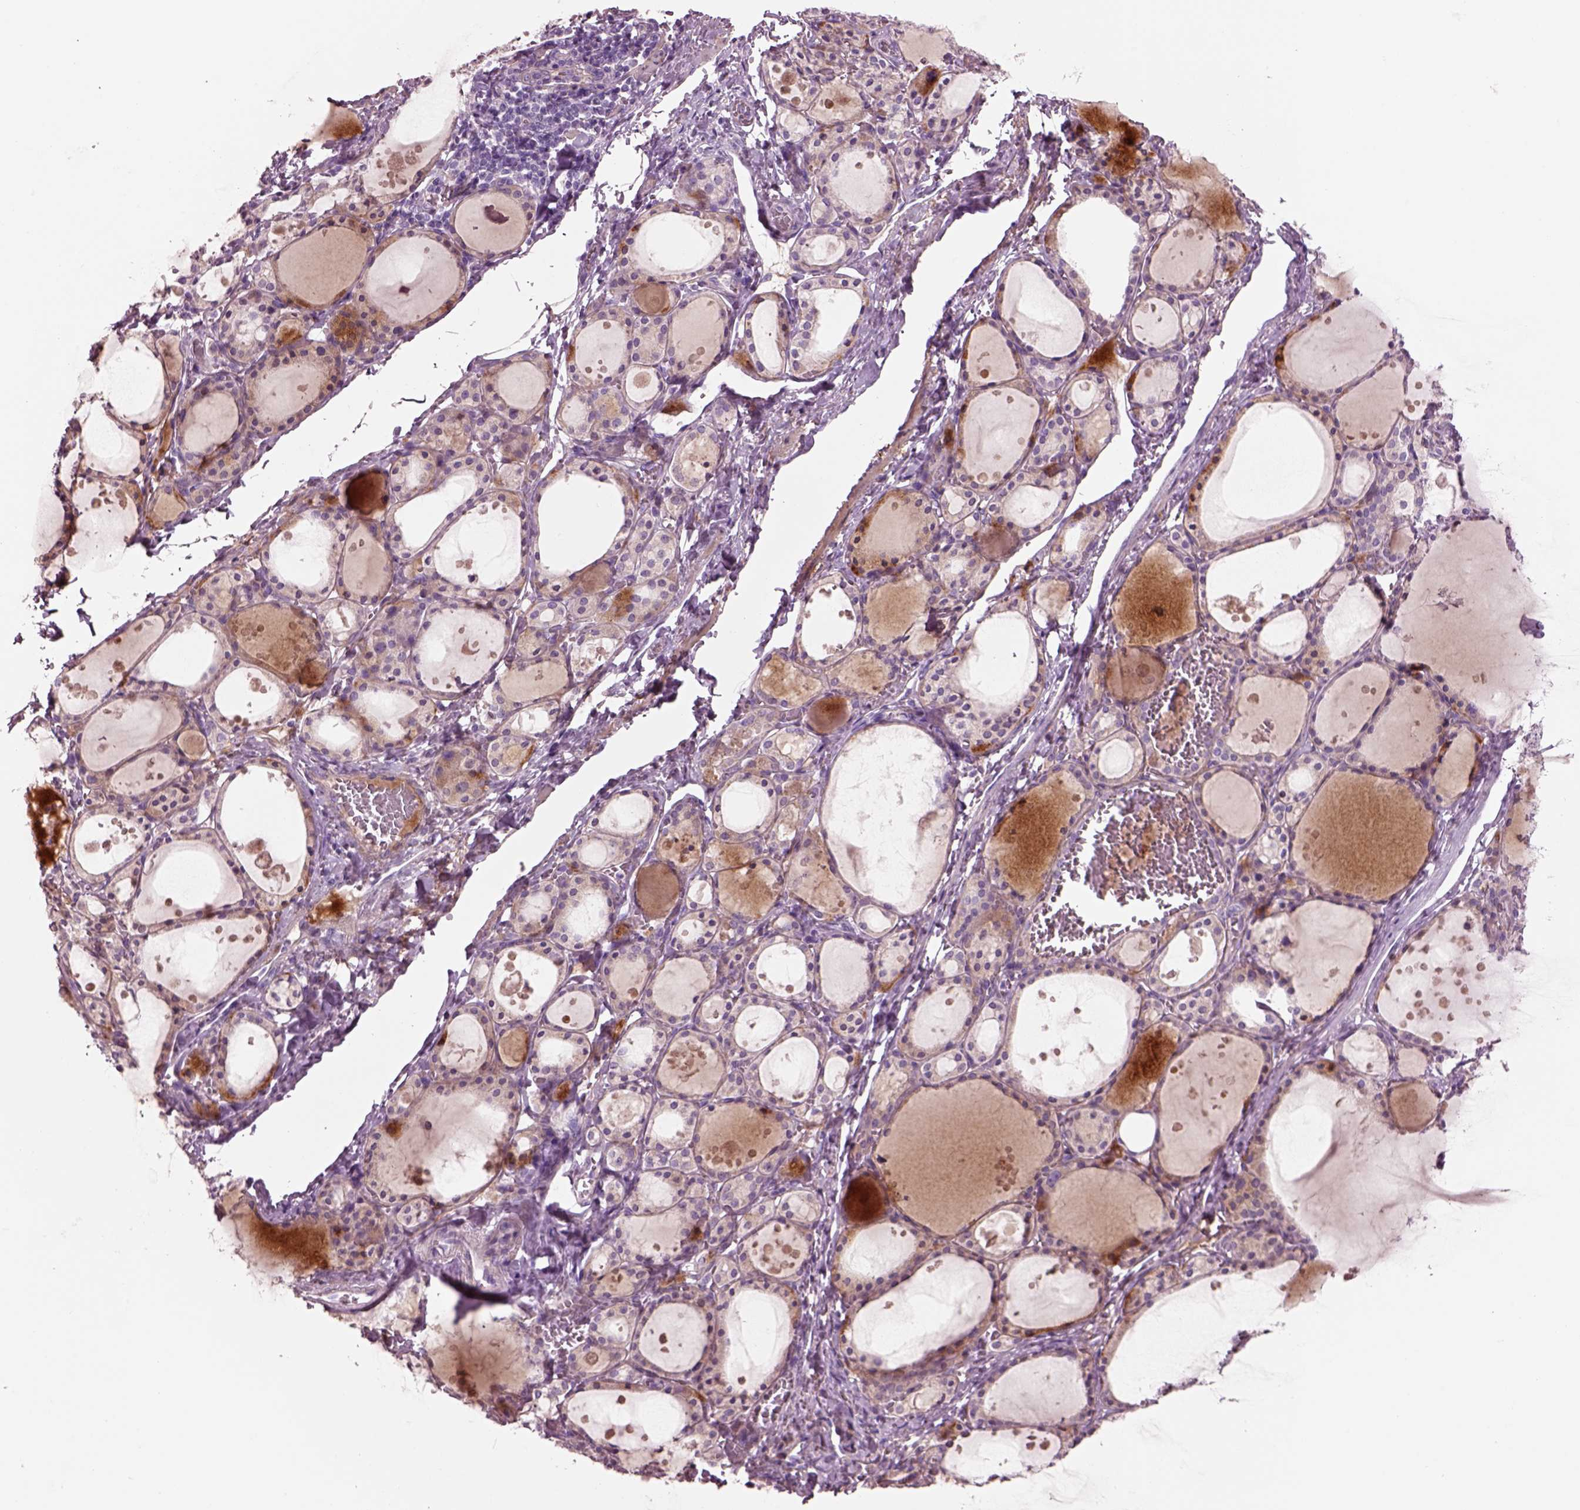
{"staining": {"intensity": "moderate", "quantity": "<25%", "location": "cytoplasmic/membranous"}, "tissue": "thyroid gland", "cell_type": "Glandular cells", "image_type": "normal", "snomed": [{"axis": "morphology", "description": "Normal tissue, NOS"}, {"axis": "topography", "description": "Thyroid gland"}], "caption": "Glandular cells demonstrate low levels of moderate cytoplasmic/membranous staining in about <25% of cells in unremarkable thyroid gland.", "gene": "PLPP7", "patient": {"sex": "male", "age": 68}}